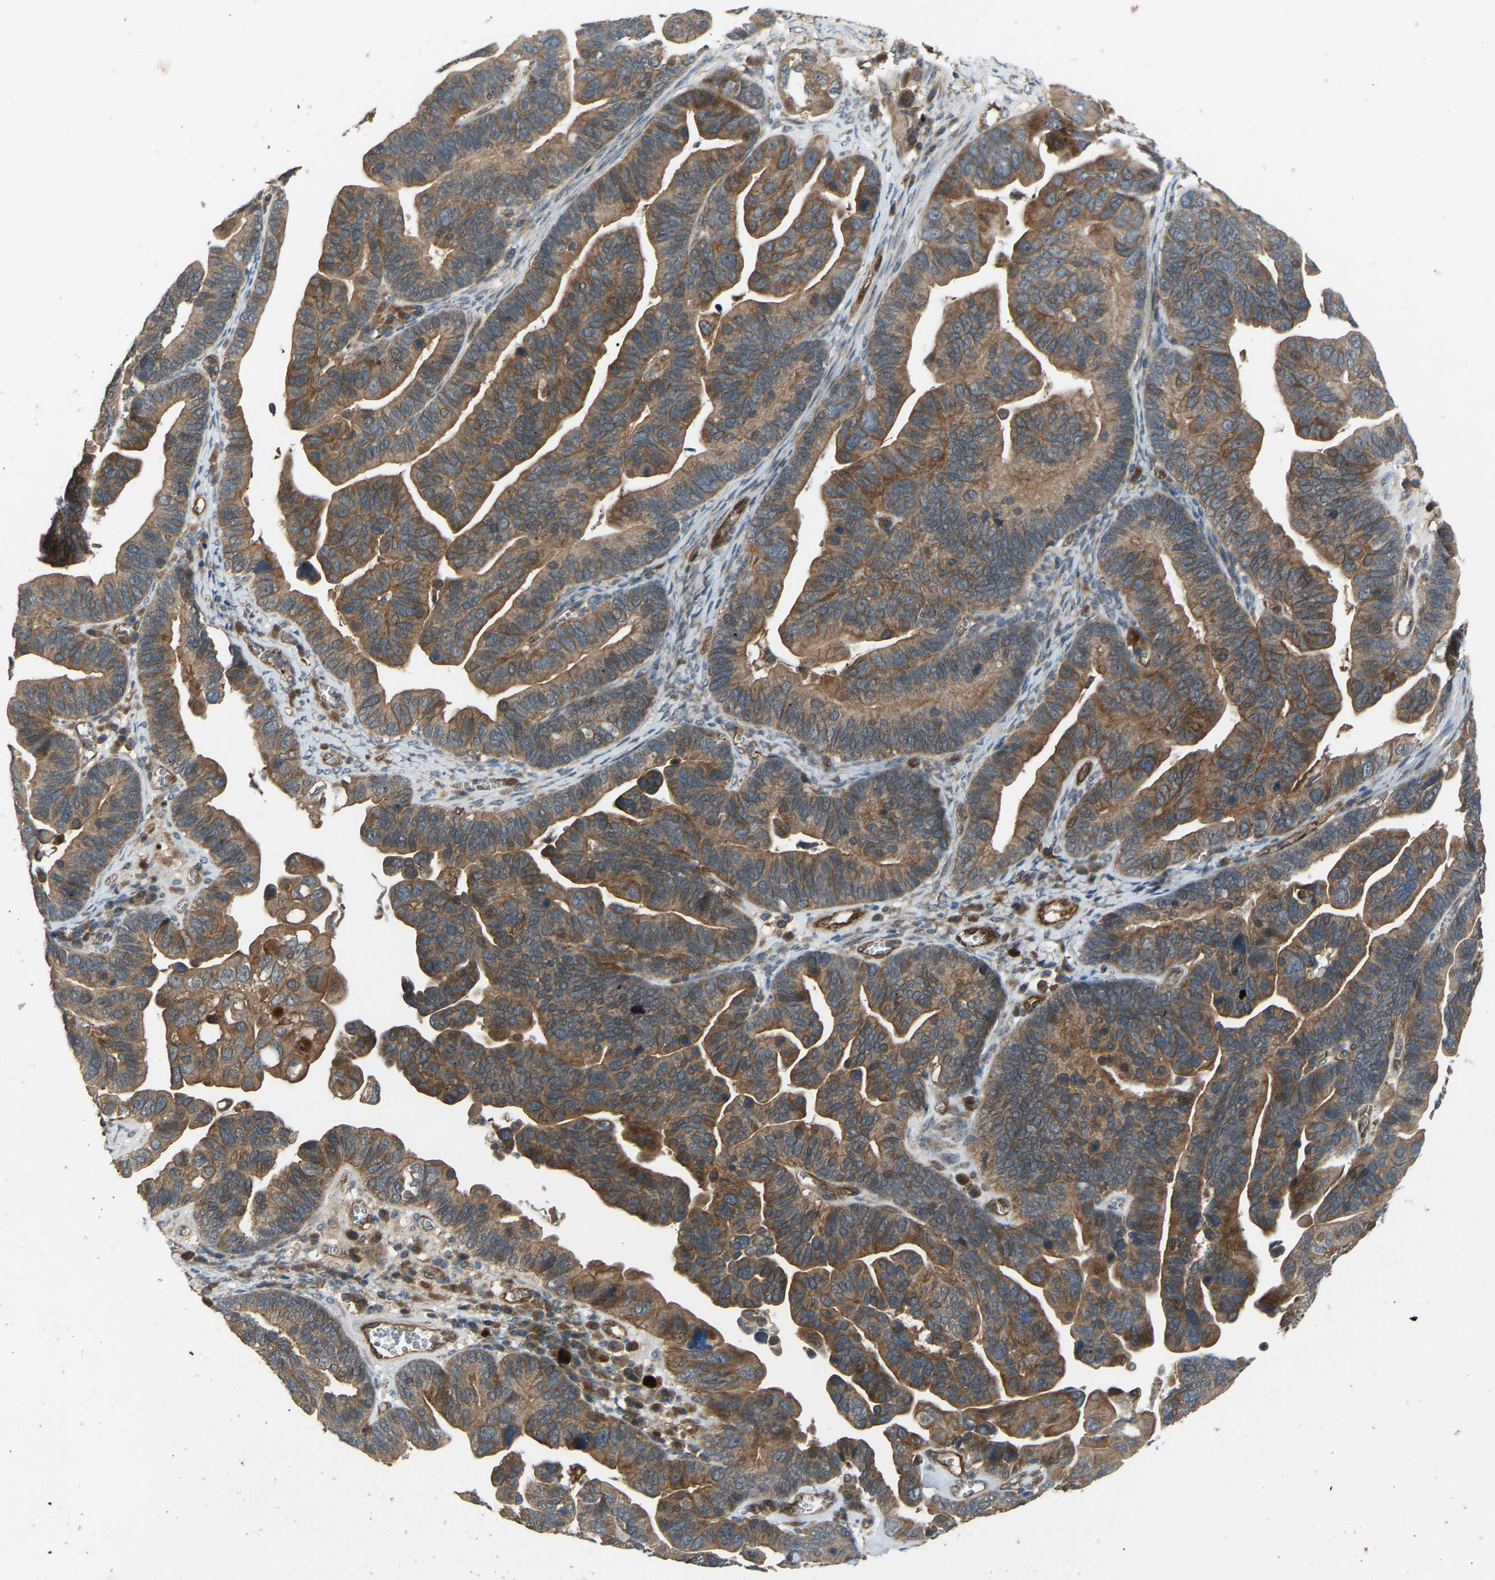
{"staining": {"intensity": "moderate", "quantity": ">75%", "location": "cytoplasmic/membranous"}, "tissue": "ovarian cancer", "cell_type": "Tumor cells", "image_type": "cancer", "snomed": [{"axis": "morphology", "description": "Cystadenocarcinoma, serous, NOS"}, {"axis": "topography", "description": "Ovary"}], "caption": "A high-resolution histopathology image shows IHC staining of ovarian serous cystadenocarcinoma, which reveals moderate cytoplasmic/membranous positivity in about >75% of tumor cells. (DAB = brown stain, brightfield microscopy at high magnification).", "gene": "GAS2L1", "patient": {"sex": "female", "age": 56}}